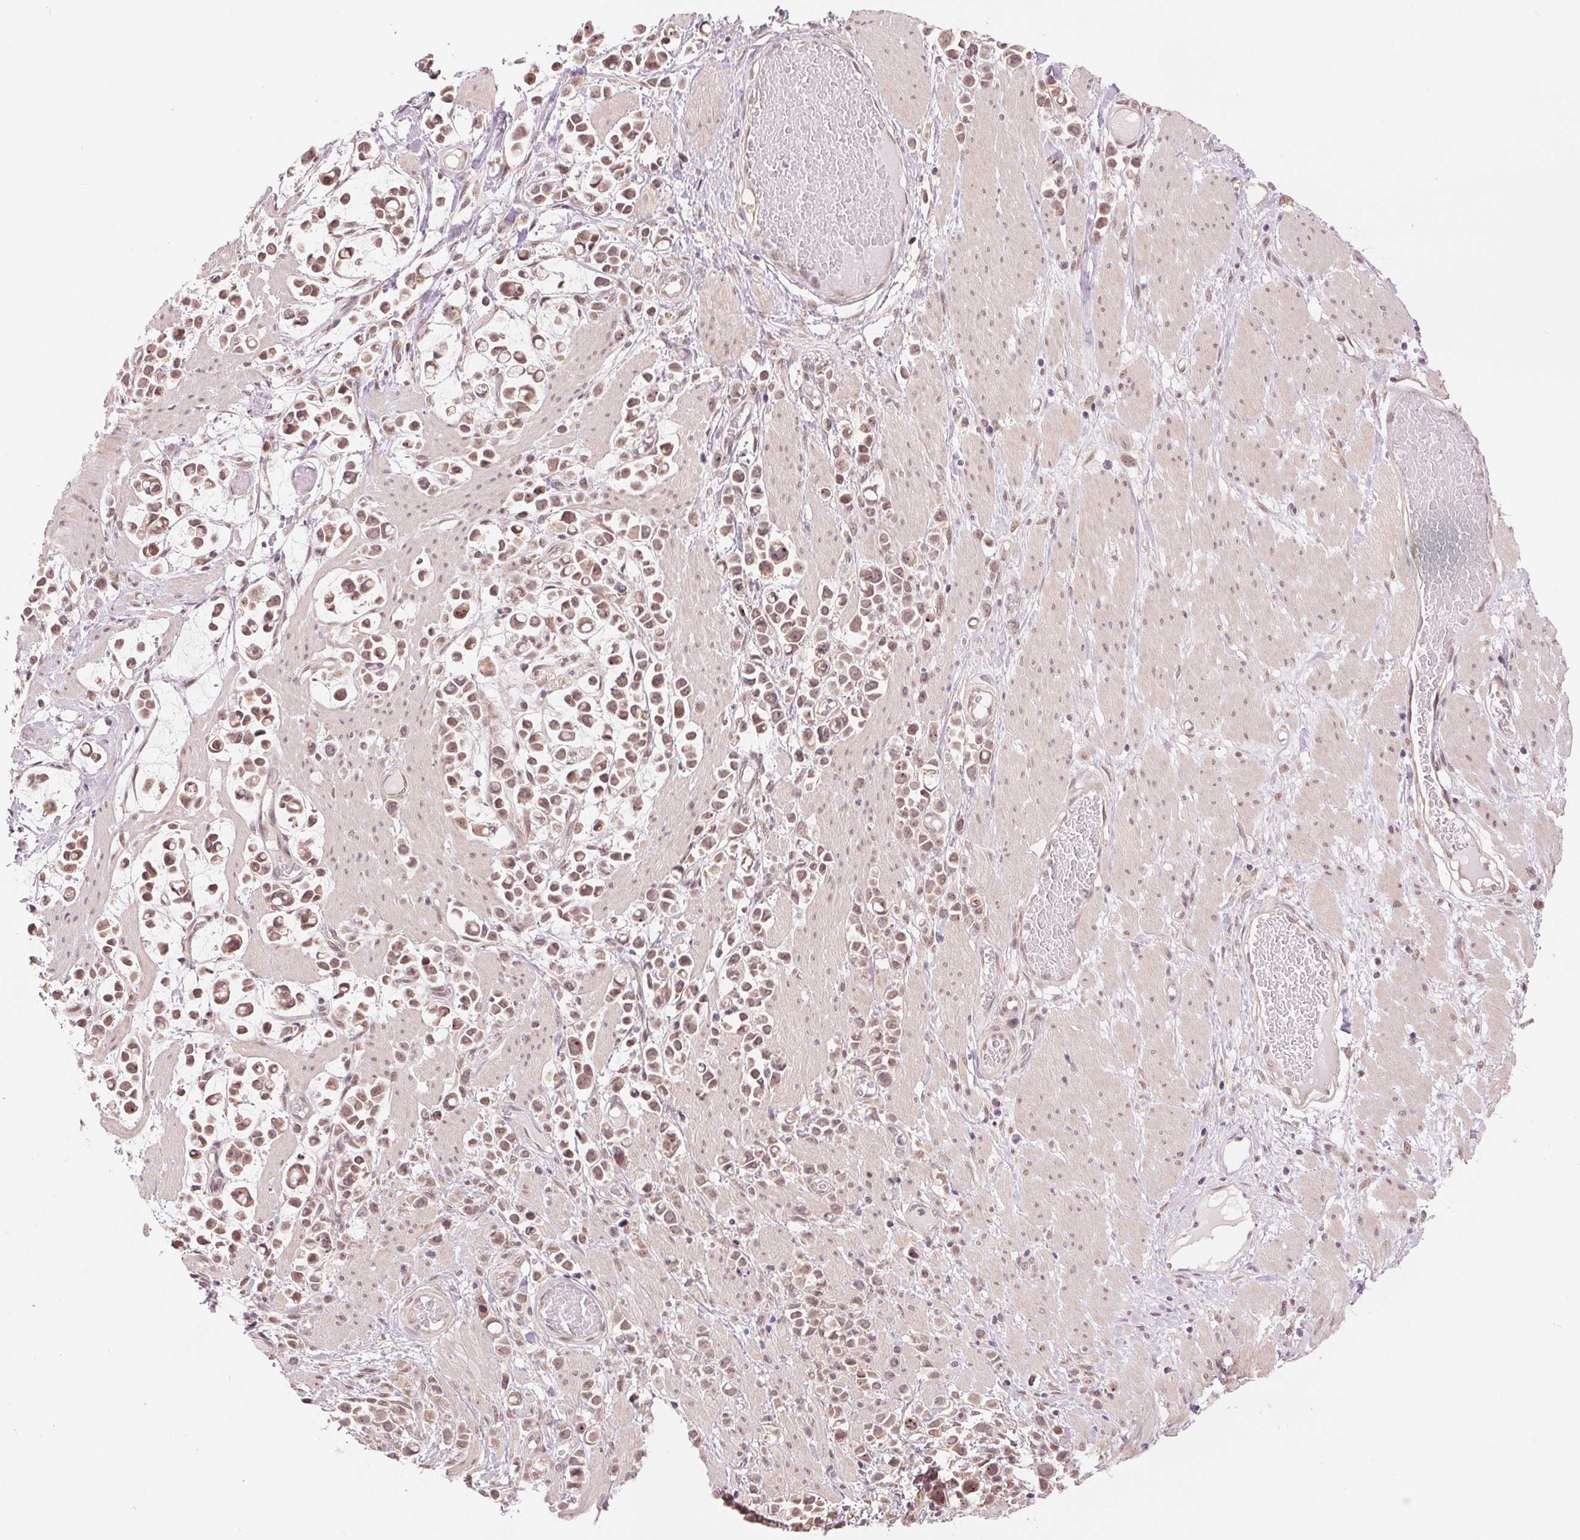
{"staining": {"intensity": "weak", "quantity": ">75%", "location": "cytoplasmic/membranous,nuclear"}, "tissue": "stomach cancer", "cell_type": "Tumor cells", "image_type": "cancer", "snomed": [{"axis": "morphology", "description": "Adenocarcinoma, NOS"}, {"axis": "topography", "description": "Stomach"}], "caption": "Weak cytoplasmic/membranous and nuclear positivity is appreciated in approximately >75% of tumor cells in stomach cancer (adenocarcinoma). The protein of interest is stained brown, and the nuclei are stained in blue (DAB (3,3'-diaminobenzidine) IHC with brightfield microscopy, high magnification).", "gene": "ERI3", "patient": {"sex": "male", "age": 82}}